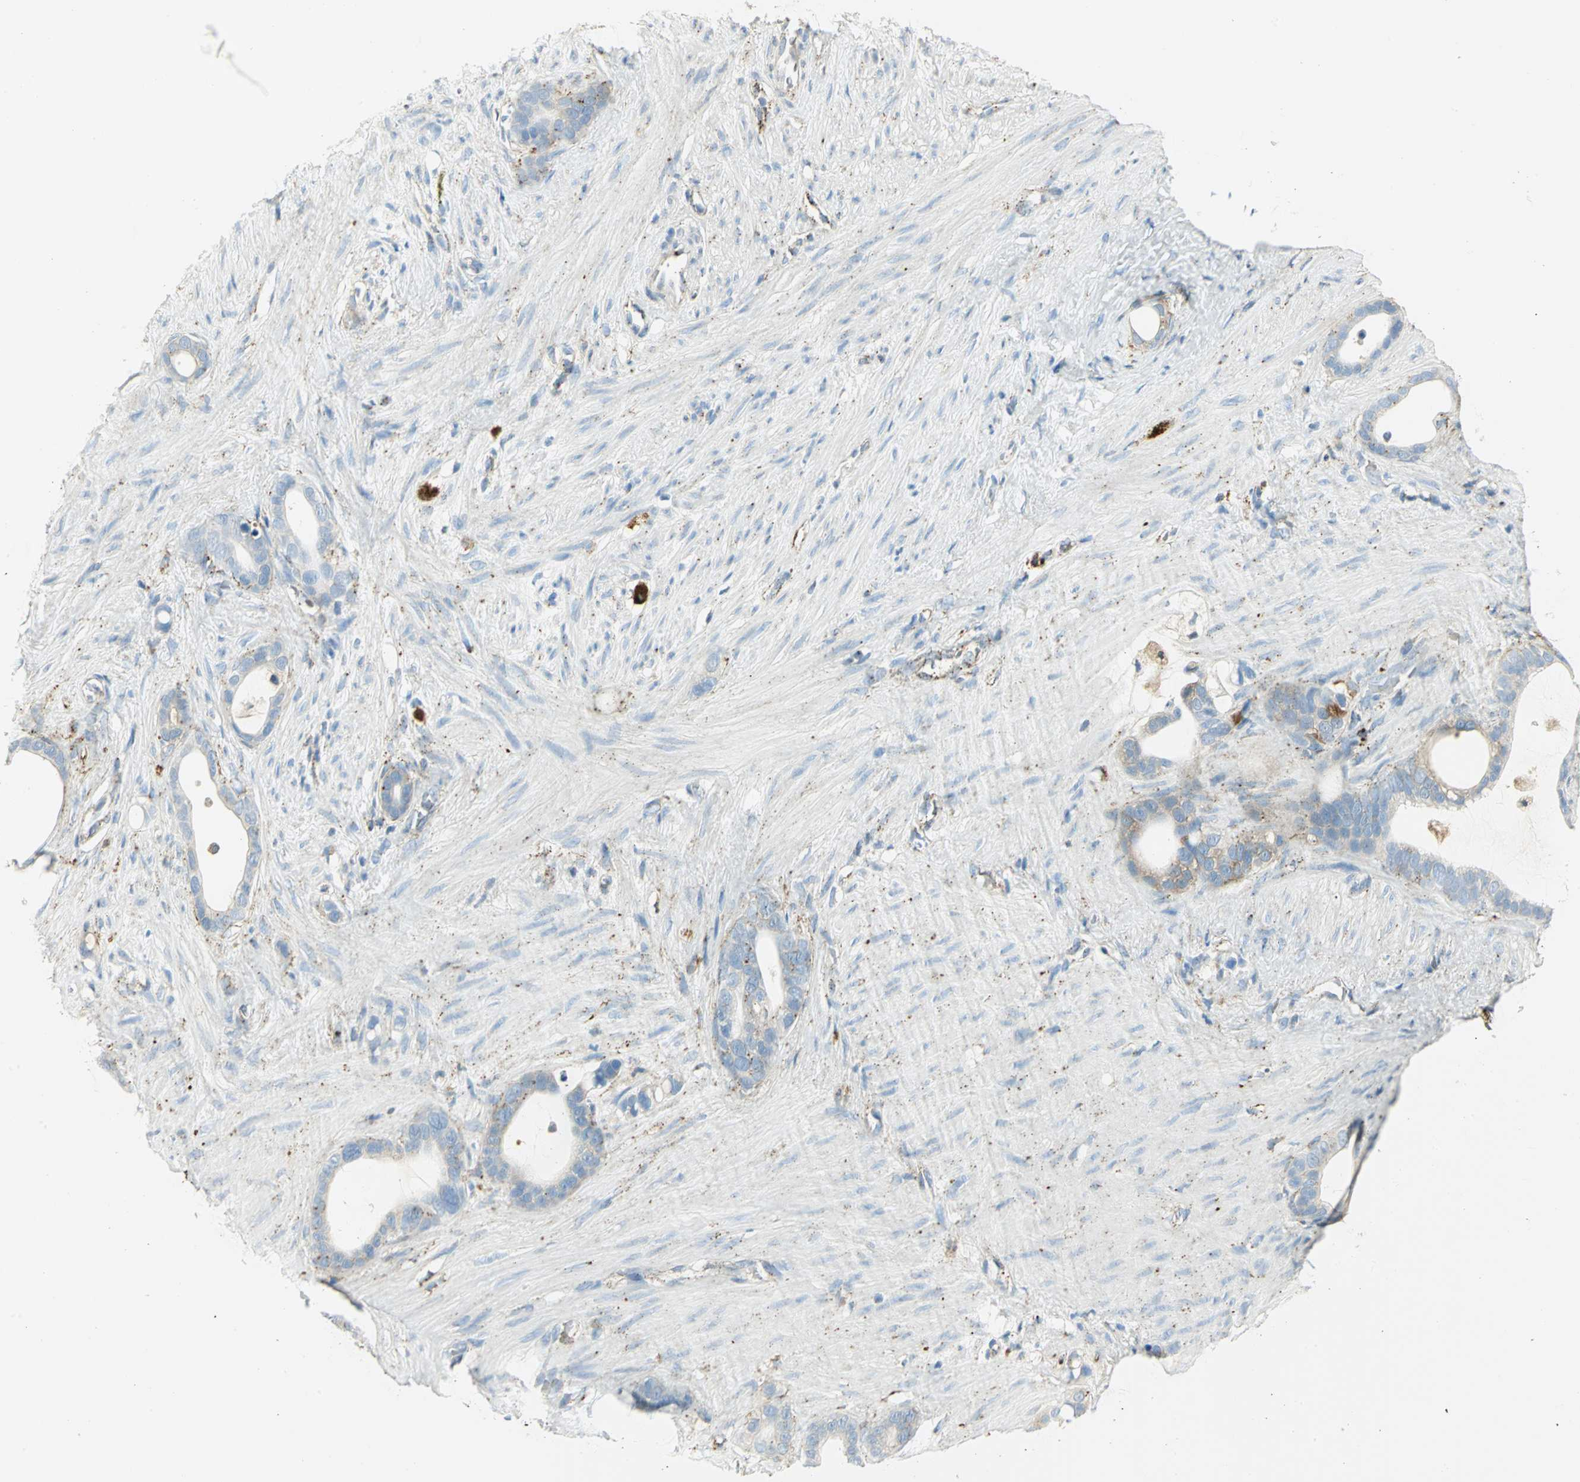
{"staining": {"intensity": "weak", "quantity": "<25%", "location": "cytoplasmic/membranous"}, "tissue": "stomach cancer", "cell_type": "Tumor cells", "image_type": "cancer", "snomed": [{"axis": "morphology", "description": "Adenocarcinoma, NOS"}, {"axis": "topography", "description": "Stomach"}], "caption": "The immunohistochemistry image has no significant expression in tumor cells of adenocarcinoma (stomach) tissue.", "gene": "ARSA", "patient": {"sex": "female", "age": 75}}